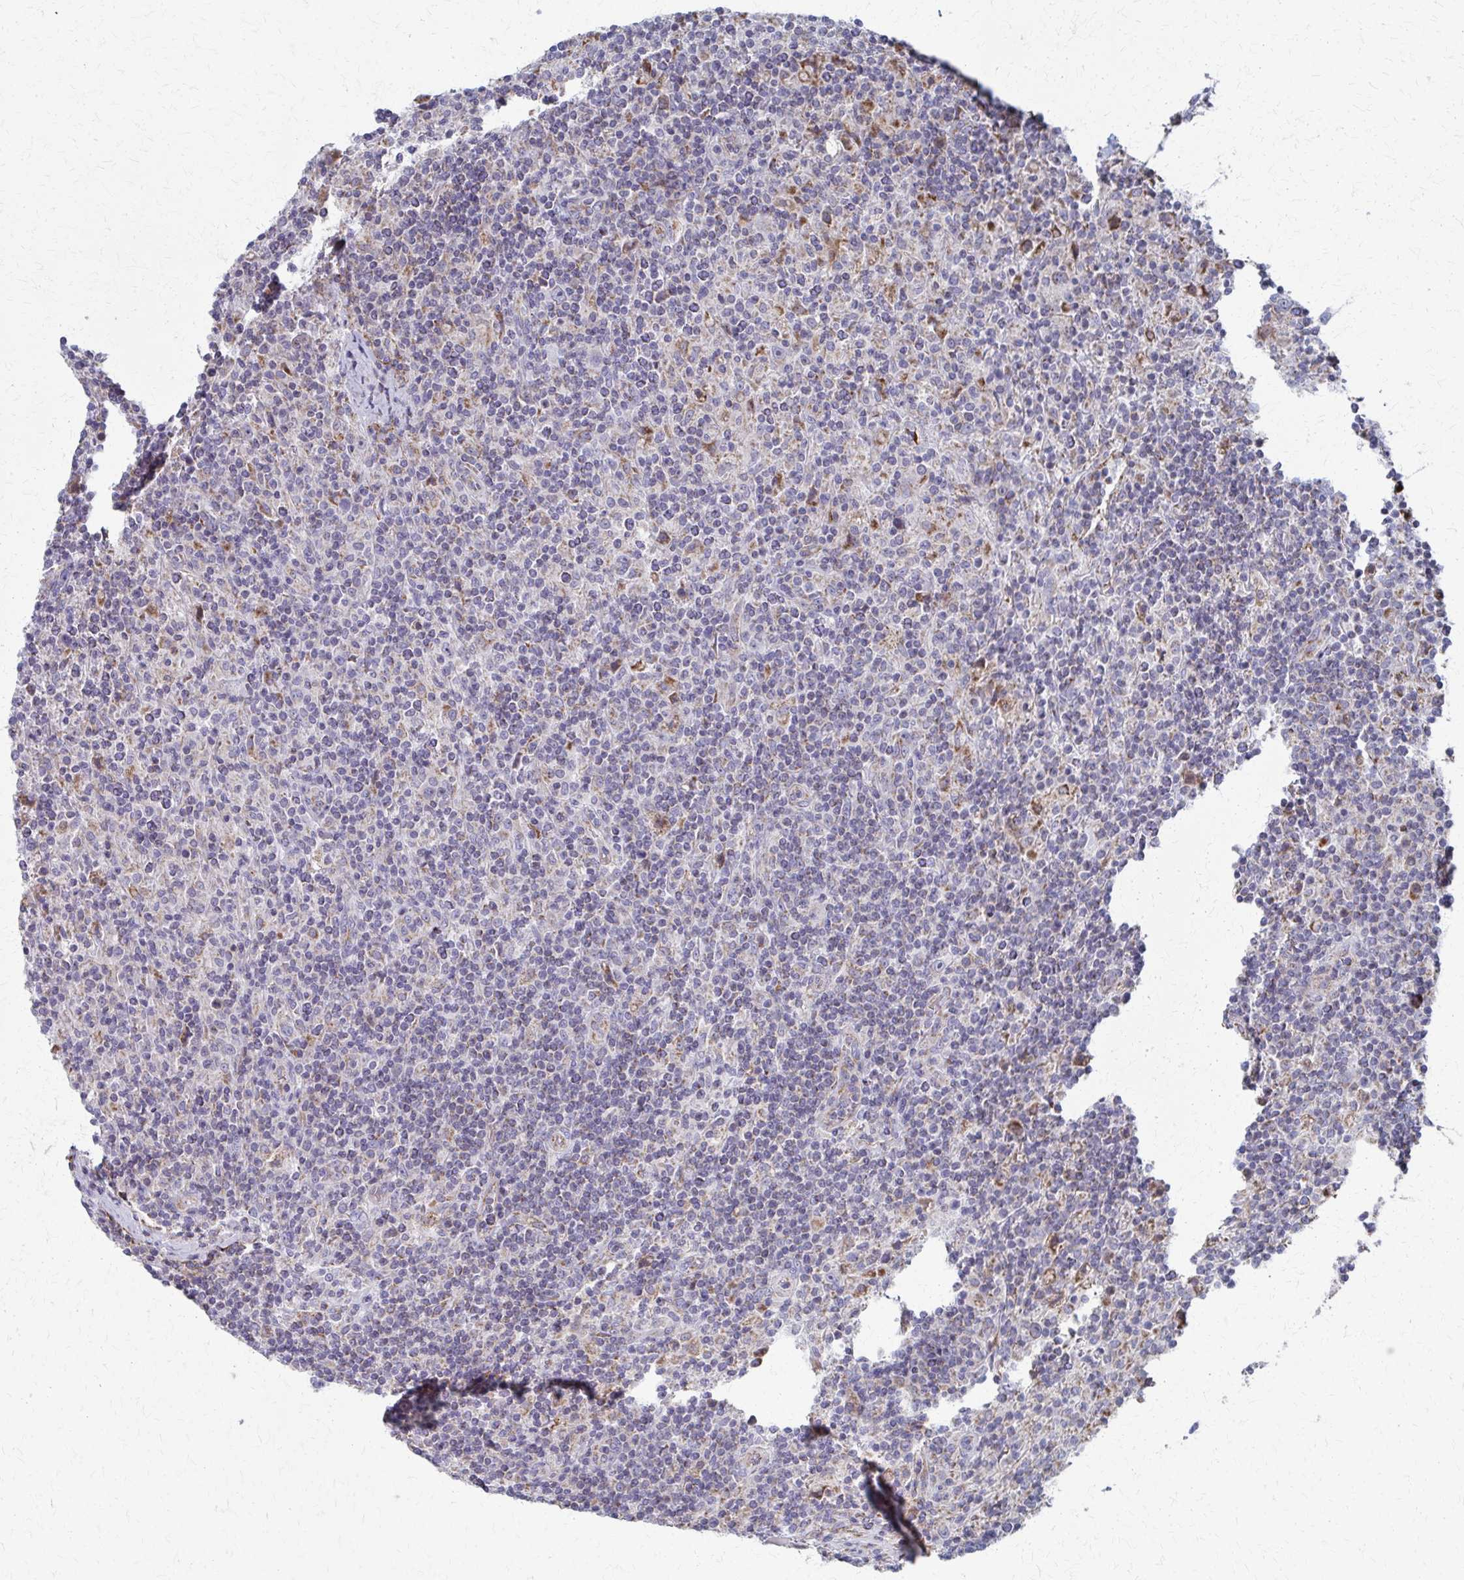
{"staining": {"intensity": "moderate", "quantity": "<25%", "location": "cytoplasmic/membranous"}, "tissue": "lymphoma", "cell_type": "Tumor cells", "image_type": "cancer", "snomed": [{"axis": "morphology", "description": "Hodgkin's disease, NOS"}, {"axis": "topography", "description": "Lymph node"}], "caption": "Human Hodgkin's disease stained for a protein (brown) shows moderate cytoplasmic/membranous positive expression in approximately <25% of tumor cells.", "gene": "FAHD1", "patient": {"sex": "male", "age": 70}}